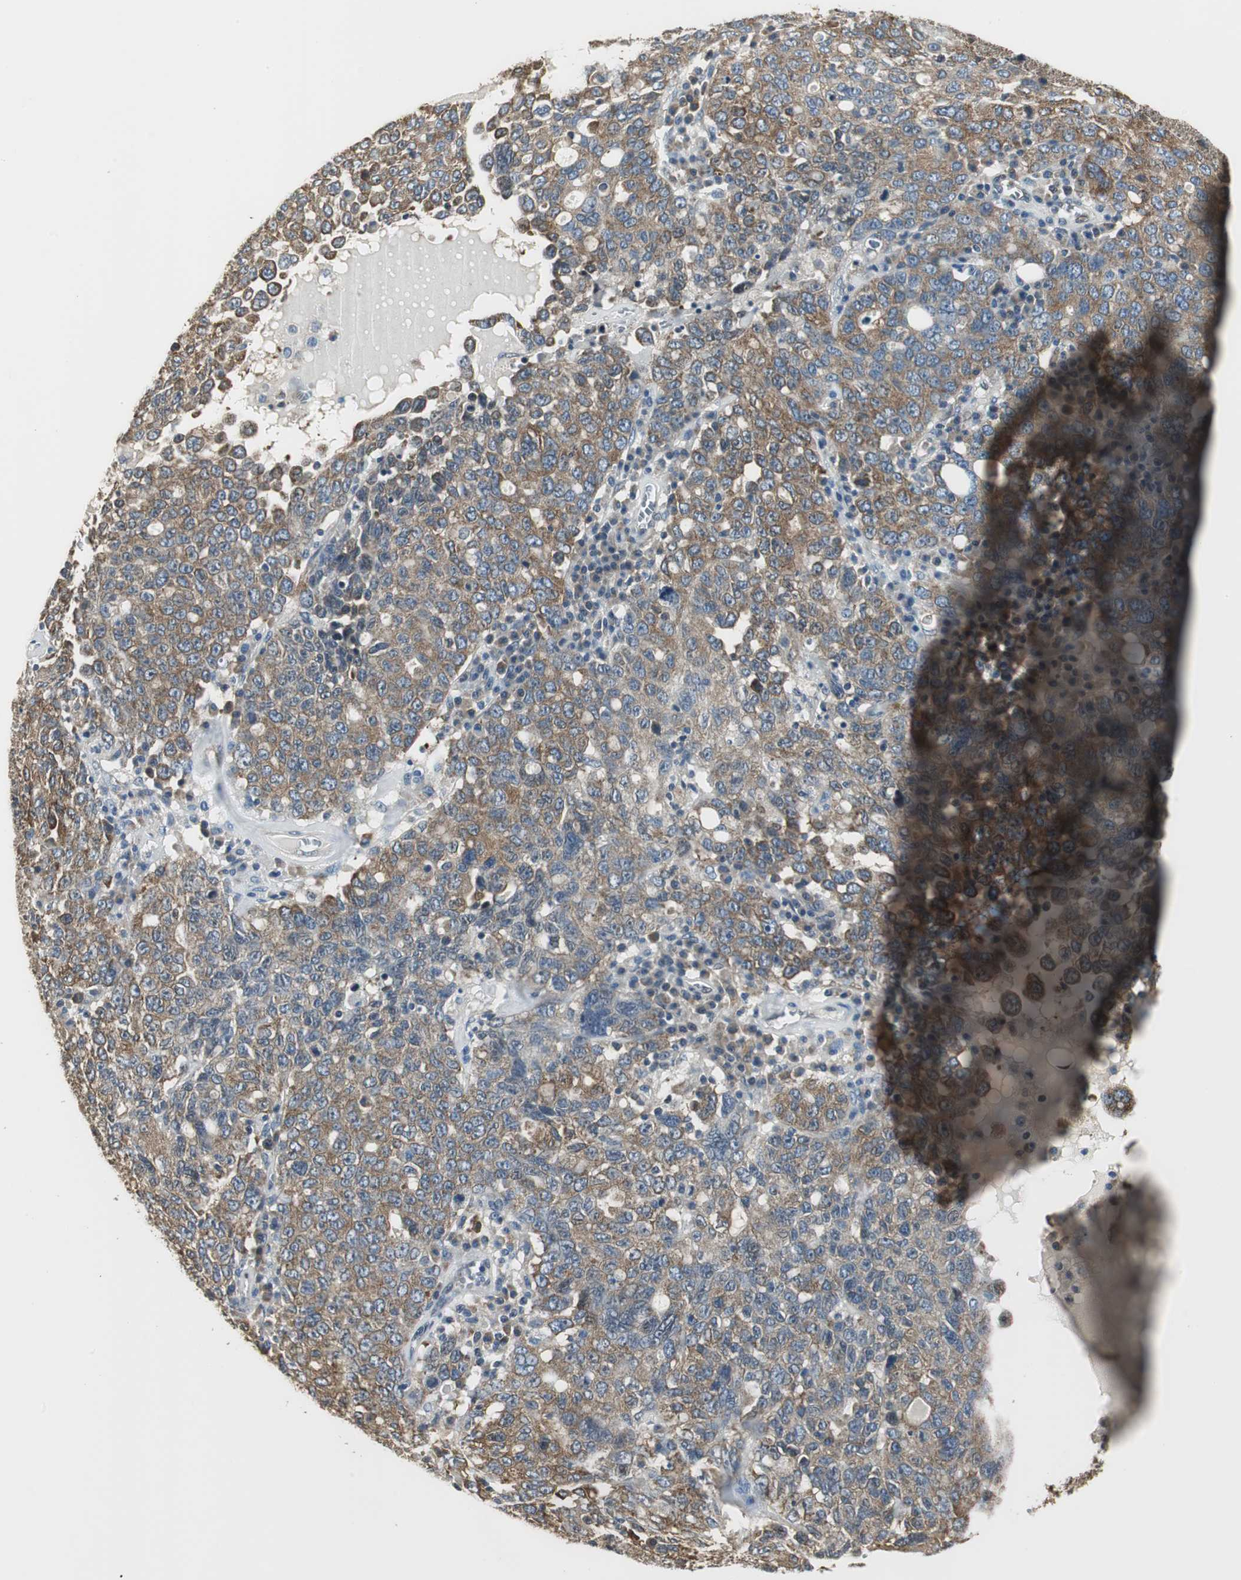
{"staining": {"intensity": "moderate", "quantity": ">75%", "location": "cytoplasmic/membranous"}, "tissue": "ovarian cancer", "cell_type": "Tumor cells", "image_type": "cancer", "snomed": [{"axis": "morphology", "description": "Carcinoma, endometroid"}, {"axis": "topography", "description": "Ovary"}], "caption": "Immunohistochemical staining of human endometroid carcinoma (ovarian) reveals moderate cytoplasmic/membranous protein positivity in approximately >75% of tumor cells.", "gene": "CCT5", "patient": {"sex": "female", "age": 62}}